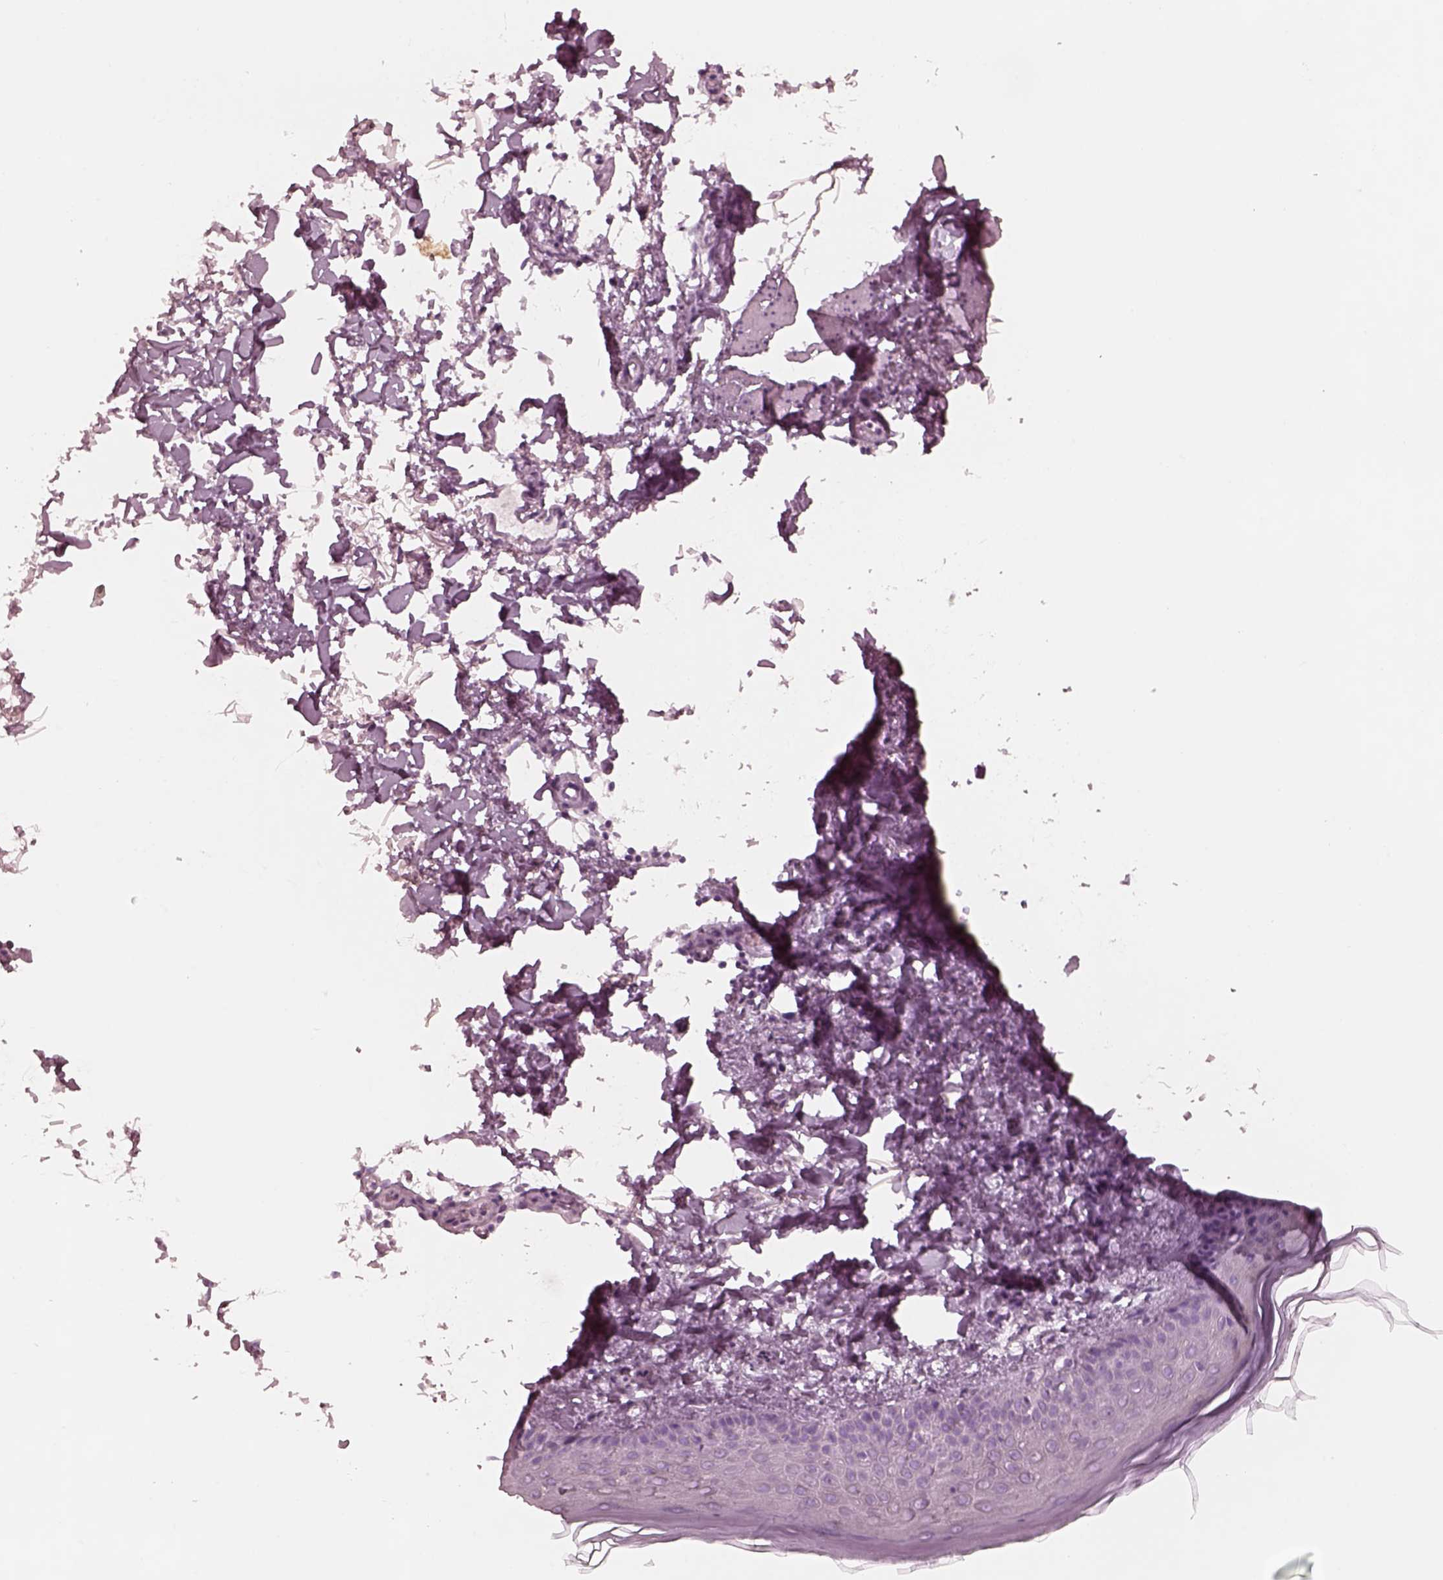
{"staining": {"intensity": "negative", "quantity": "none", "location": "none"}, "tissue": "skin", "cell_type": "Fibroblasts", "image_type": "normal", "snomed": [{"axis": "morphology", "description": "Normal tissue, NOS"}, {"axis": "topography", "description": "Skin"}], "caption": "Immunohistochemical staining of unremarkable skin demonstrates no significant positivity in fibroblasts. (DAB (3,3'-diaminobenzidine) immunohistochemistry visualized using brightfield microscopy, high magnification).", "gene": "PON3", "patient": {"sex": "female", "age": 62}}